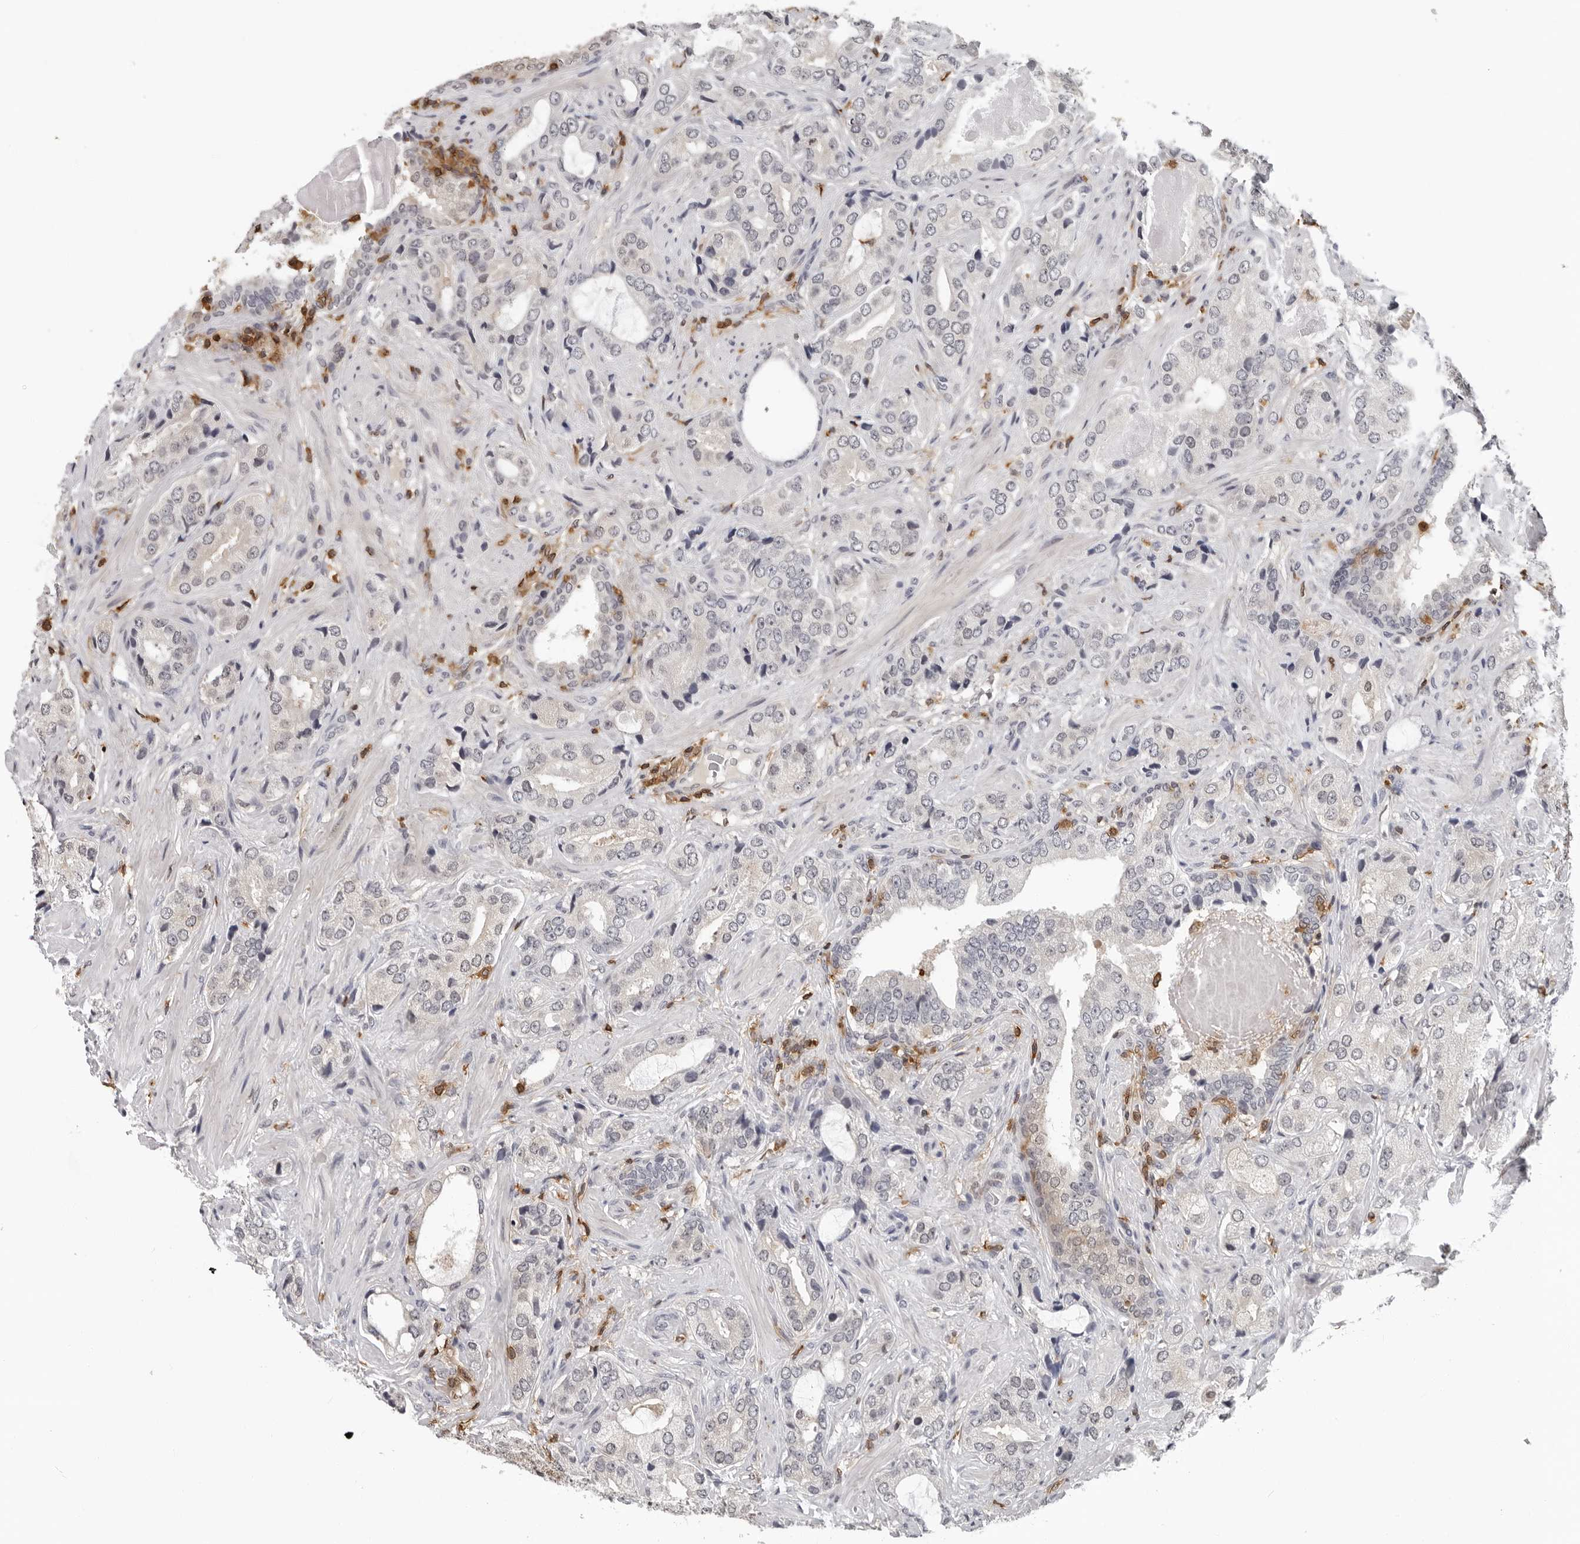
{"staining": {"intensity": "negative", "quantity": "none", "location": "none"}, "tissue": "prostate cancer", "cell_type": "Tumor cells", "image_type": "cancer", "snomed": [{"axis": "morphology", "description": "Normal tissue, NOS"}, {"axis": "morphology", "description": "Adenocarcinoma, High grade"}, {"axis": "topography", "description": "Prostate"}, {"axis": "topography", "description": "Peripheral nerve tissue"}], "caption": "This is an IHC micrograph of prostate cancer. There is no staining in tumor cells.", "gene": "HSPH1", "patient": {"sex": "male", "age": 59}}